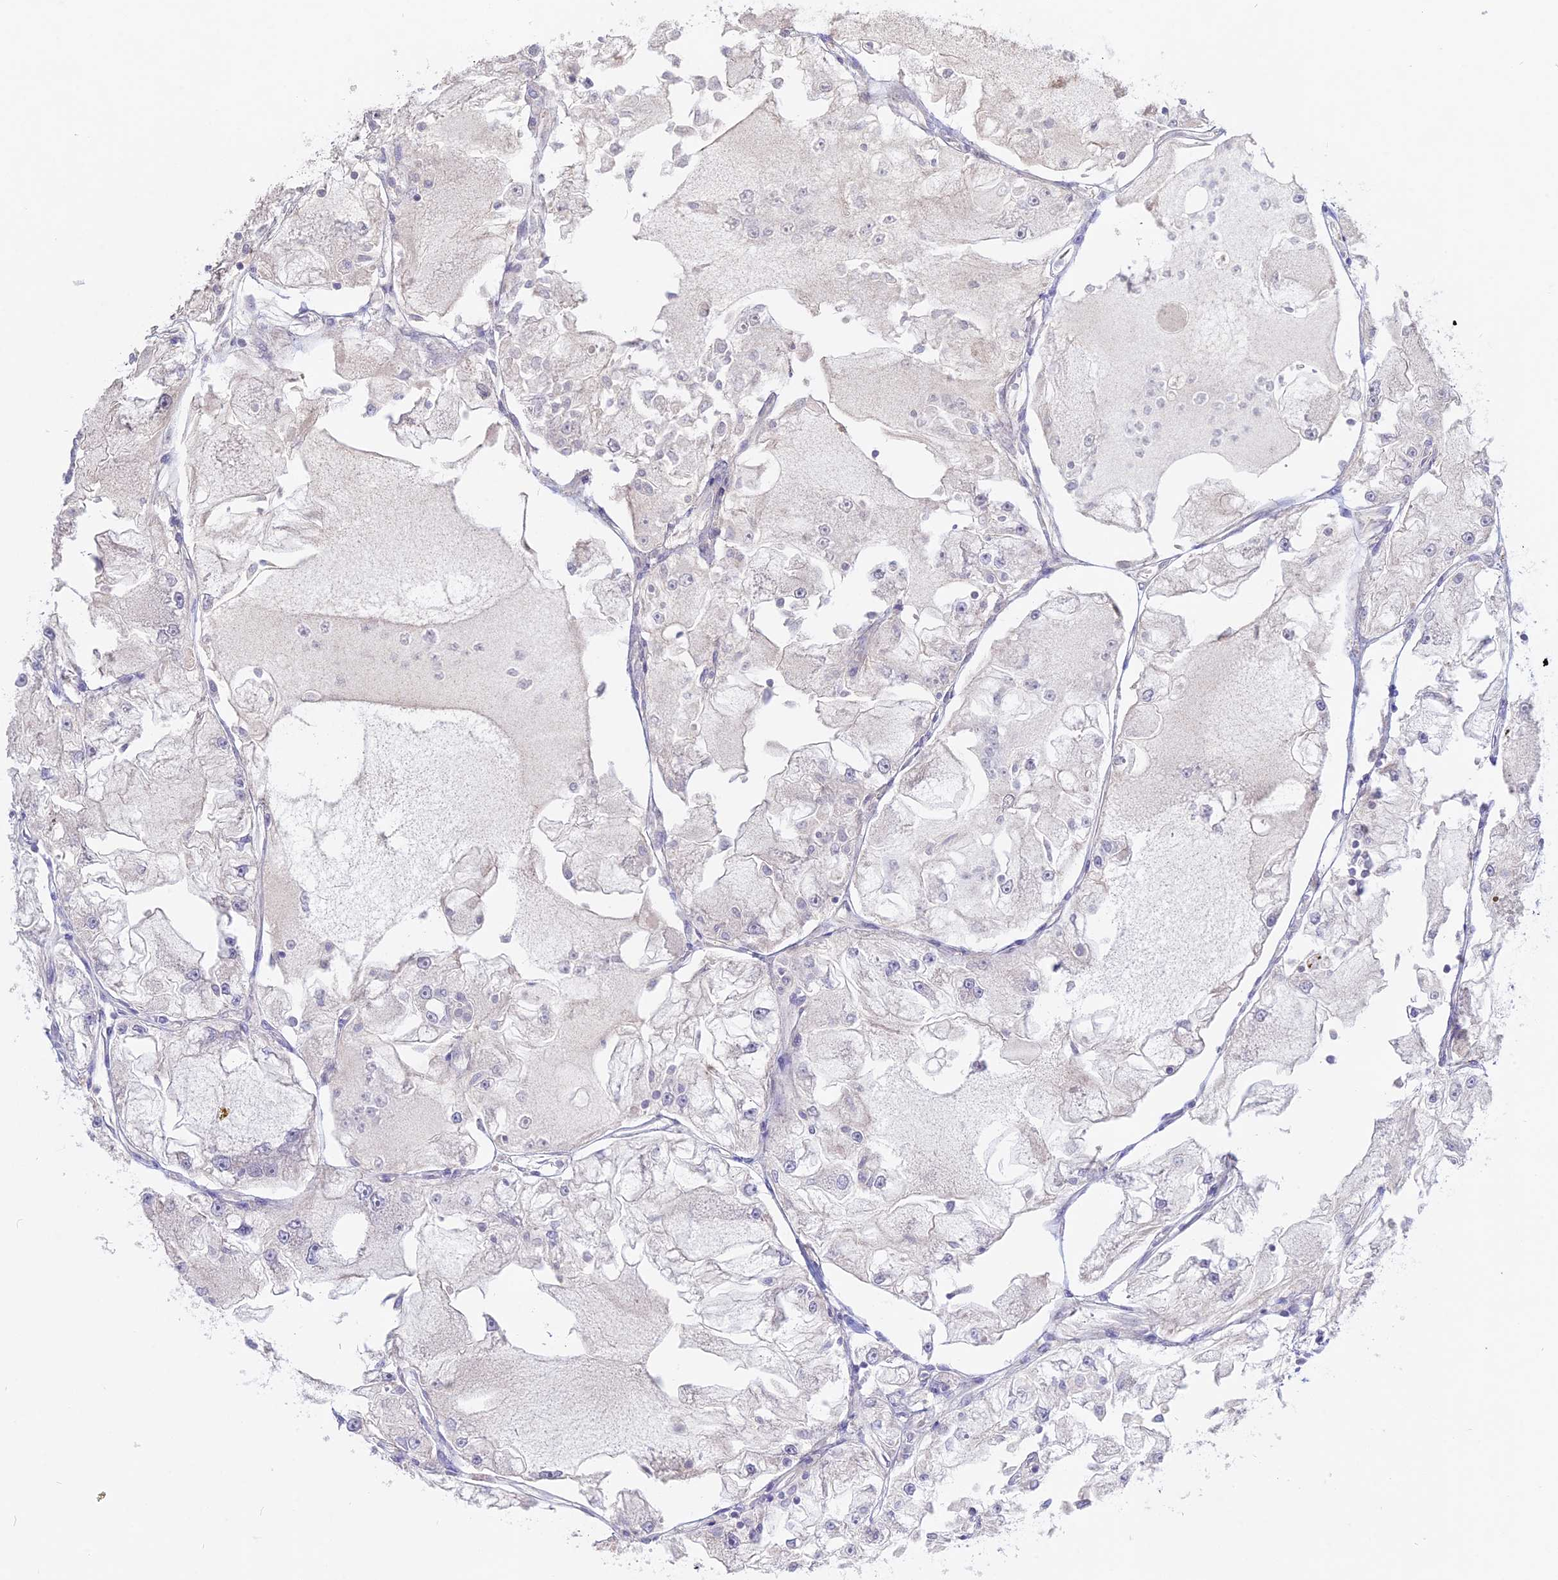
{"staining": {"intensity": "negative", "quantity": "none", "location": "none"}, "tissue": "renal cancer", "cell_type": "Tumor cells", "image_type": "cancer", "snomed": [{"axis": "morphology", "description": "Adenocarcinoma, NOS"}, {"axis": "topography", "description": "Kidney"}], "caption": "Immunohistochemistry of human adenocarcinoma (renal) demonstrates no staining in tumor cells.", "gene": "ADGRA1", "patient": {"sex": "female", "age": 72}}